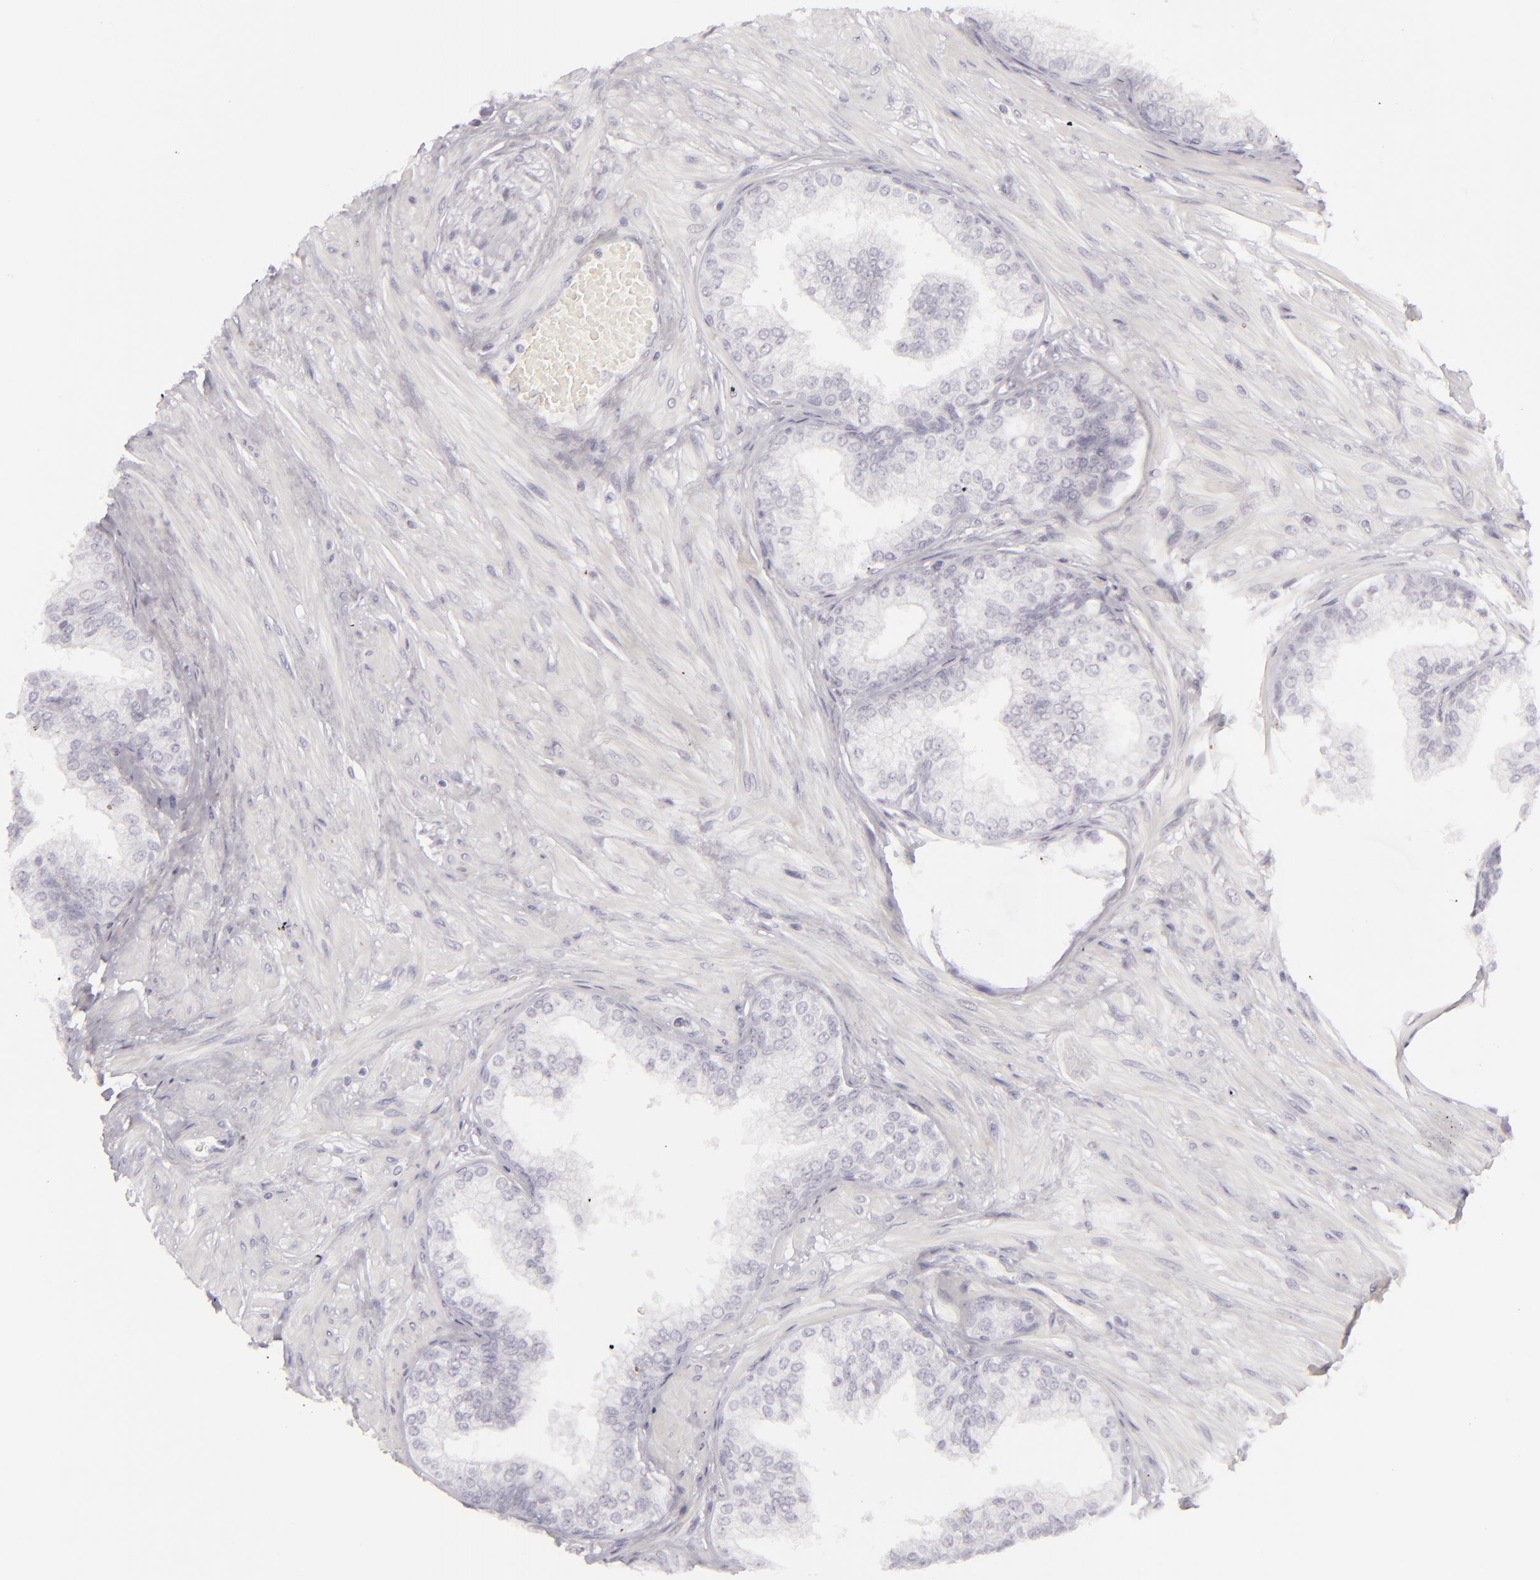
{"staining": {"intensity": "negative", "quantity": "none", "location": "none"}, "tissue": "prostate", "cell_type": "Glandular cells", "image_type": "normal", "snomed": [{"axis": "morphology", "description": "Normal tissue, NOS"}, {"axis": "topography", "description": "Prostate"}], "caption": "There is no significant positivity in glandular cells of prostate. Brightfield microscopy of immunohistochemistry (IHC) stained with DAB (brown) and hematoxylin (blue), captured at high magnification.", "gene": "CDX2", "patient": {"sex": "male", "age": 60}}